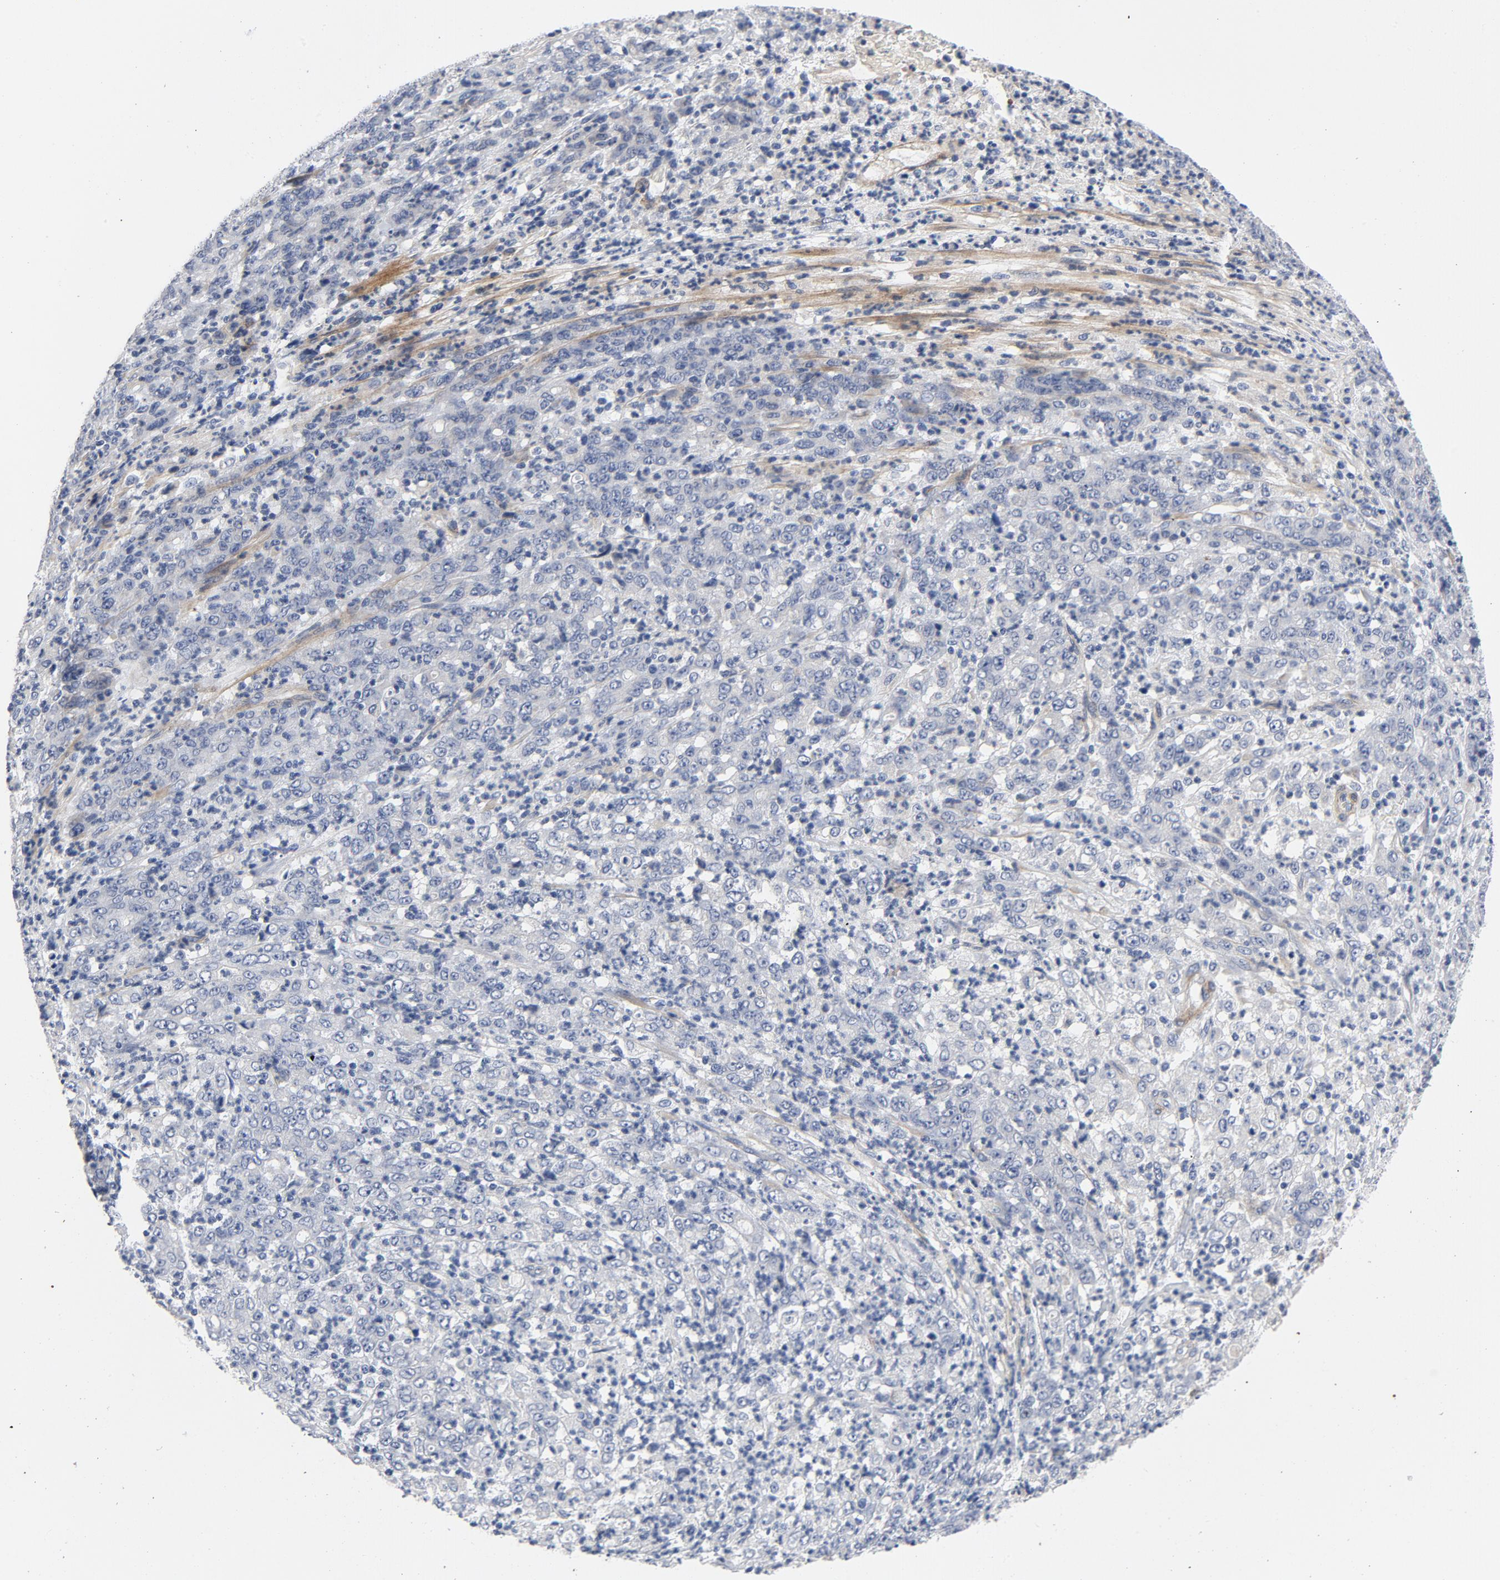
{"staining": {"intensity": "negative", "quantity": "none", "location": "none"}, "tissue": "stomach cancer", "cell_type": "Tumor cells", "image_type": "cancer", "snomed": [{"axis": "morphology", "description": "Adenocarcinoma, NOS"}, {"axis": "topography", "description": "Stomach, lower"}], "caption": "IHC histopathology image of neoplastic tissue: stomach cancer stained with DAB (3,3'-diaminobenzidine) exhibits no significant protein expression in tumor cells.", "gene": "LAMC1", "patient": {"sex": "female", "age": 71}}